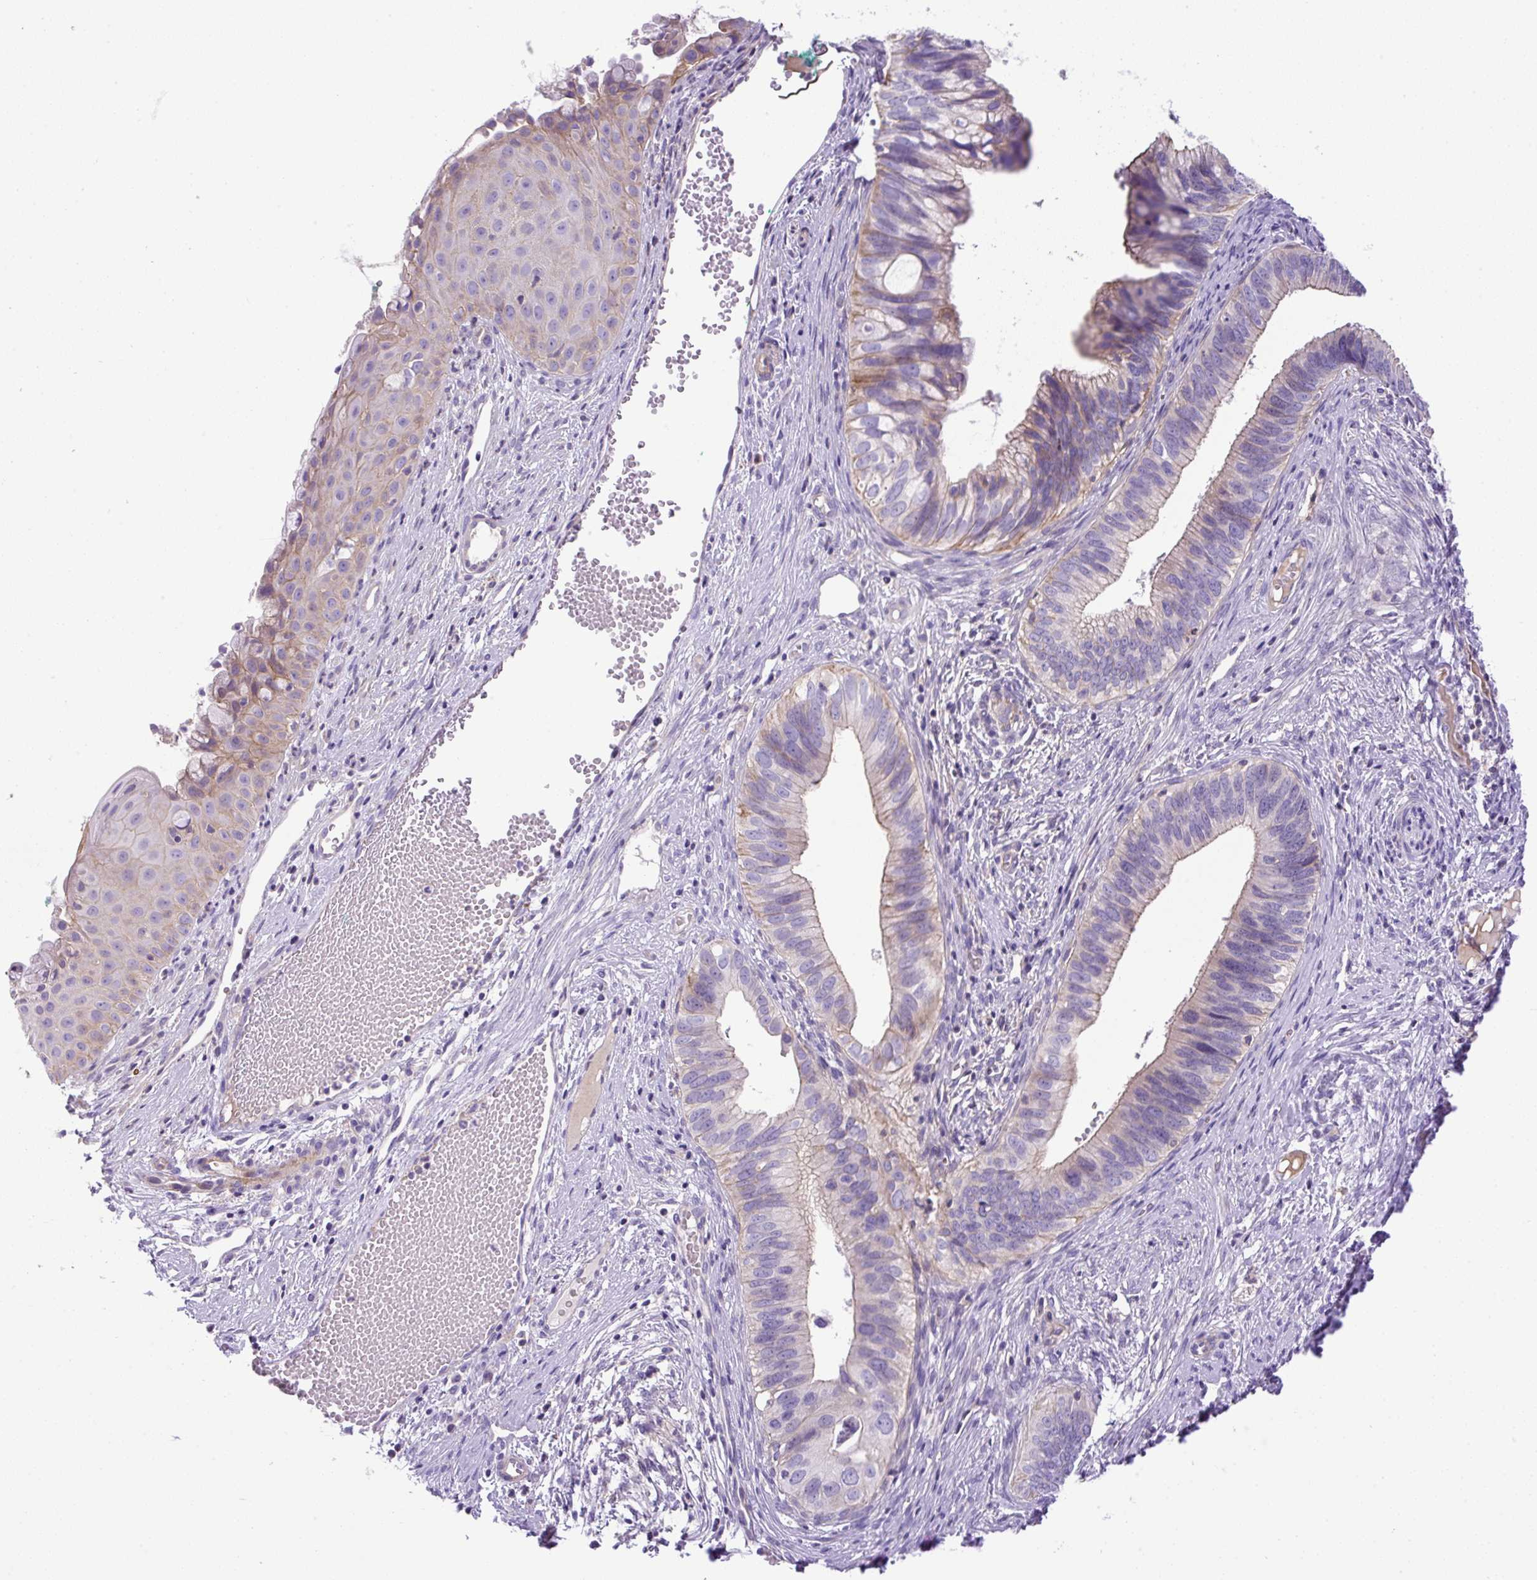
{"staining": {"intensity": "moderate", "quantity": "<25%", "location": "cytoplasmic/membranous"}, "tissue": "cervical cancer", "cell_type": "Tumor cells", "image_type": "cancer", "snomed": [{"axis": "morphology", "description": "Adenocarcinoma, NOS"}, {"axis": "topography", "description": "Cervix"}], "caption": "Tumor cells reveal low levels of moderate cytoplasmic/membranous expression in approximately <25% of cells in human cervical cancer. The protein is stained brown, and the nuclei are stained in blue (DAB IHC with brightfield microscopy, high magnification).", "gene": "NPTN", "patient": {"sex": "female", "age": 42}}